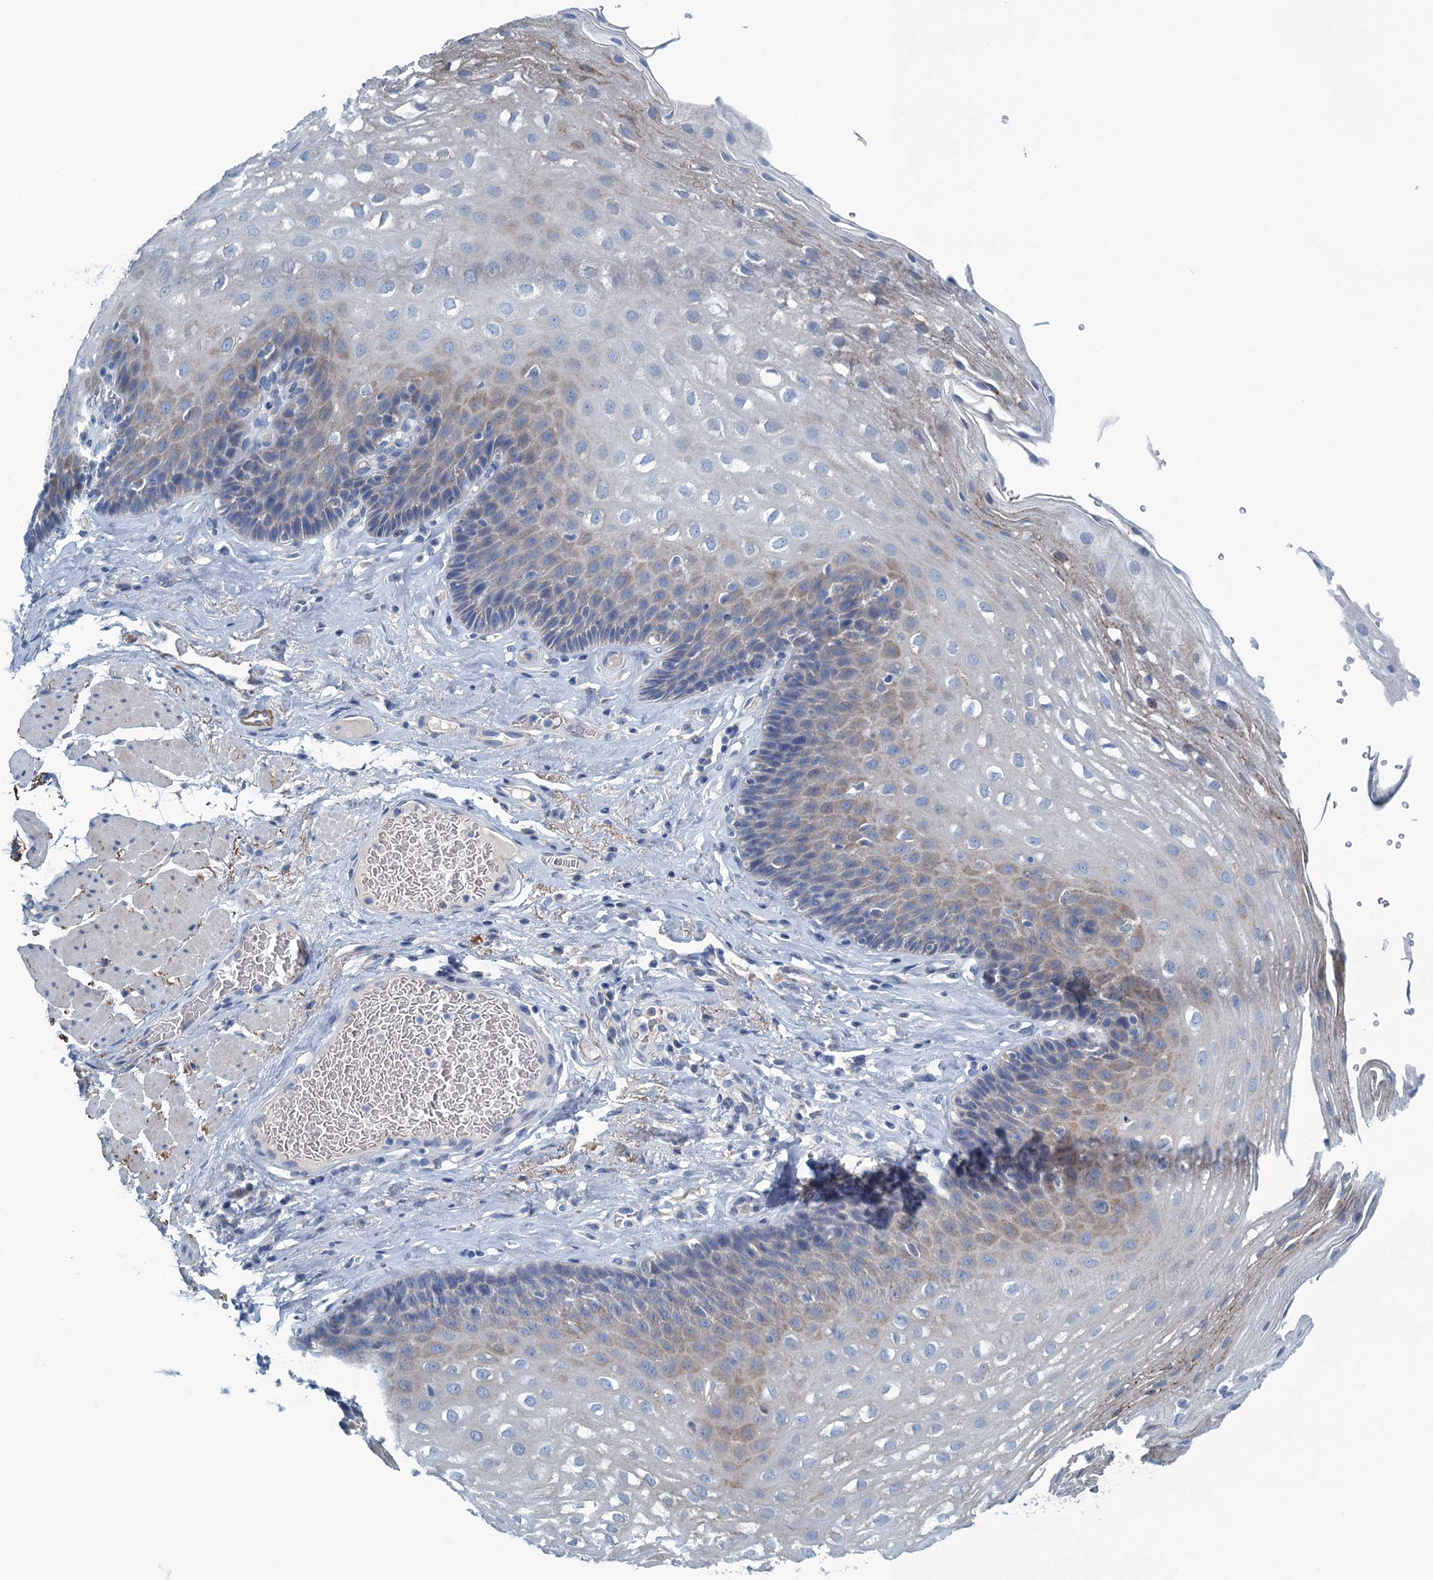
{"staining": {"intensity": "weak", "quantity": "<25%", "location": "cytoplasmic/membranous"}, "tissue": "esophagus", "cell_type": "Squamous epithelial cells", "image_type": "normal", "snomed": [{"axis": "morphology", "description": "Normal tissue, NOS"}, {"axis": "topography", "description": "Esophagus"}], "caption": "Esophagus stained for a protein using IHC exhibits no expression squamous epithelial cells.", "gene": "C10orf88", "patient": {"sex": "female", "age": 66}}